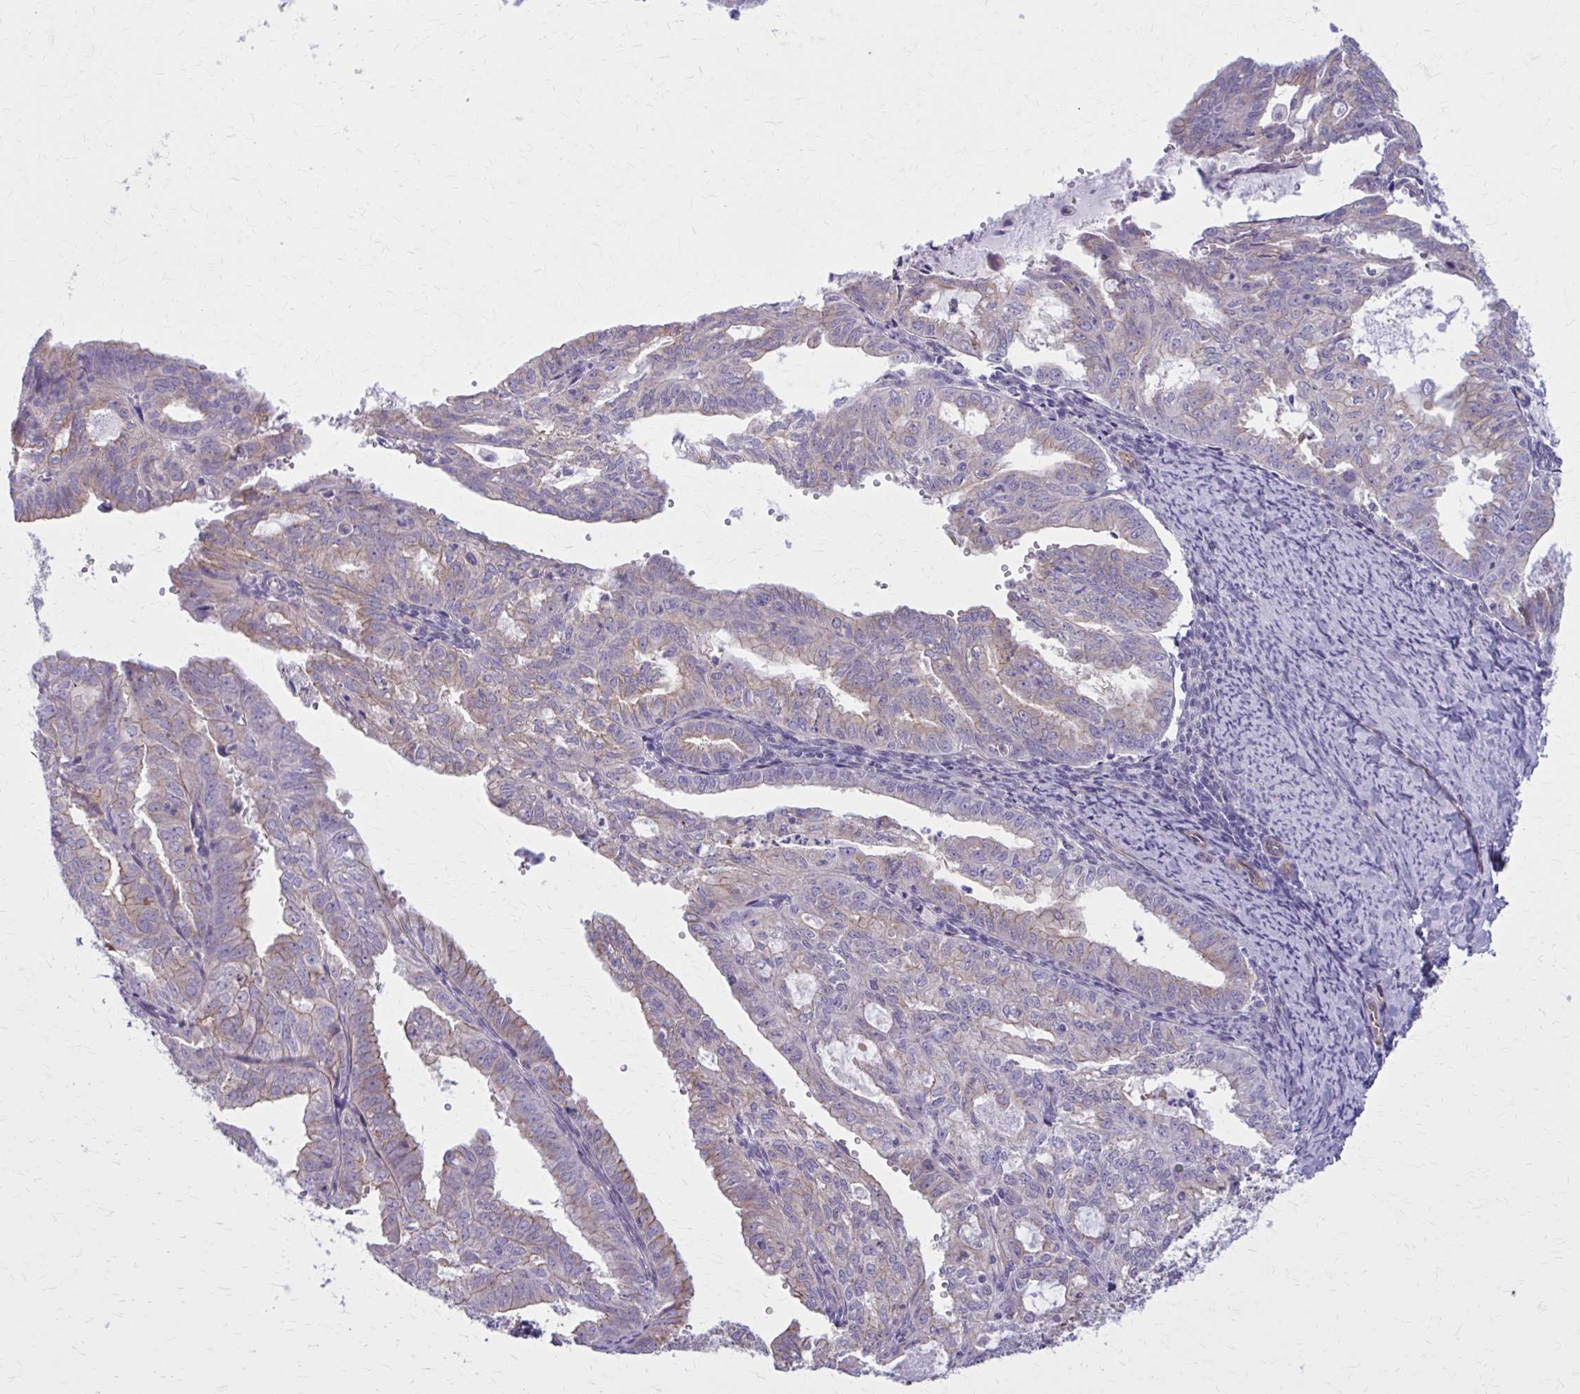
{"staining": {"intensity": "moderate", "quantity": "<25%", "location": "cytoplasmic/membranous"}, "tissue": "endometrial cancer", "cell_type": "Tumor cells", "image_type": "cancer", "snomed": [{"axis": "morphology", "description": "Adenocarcinoma, NOS"}, {"axis": "topography", "description": "Endometrium"}], "caption": "There is low levels of moderate cytoplasmic/membranous staining in tumor cells of endometrial adenocarcinoma, as demonstrated by immunohistochemical staining (brown color).", "gene": "ZDHHC7", "patient": {"sex": "female", "age": 70}}